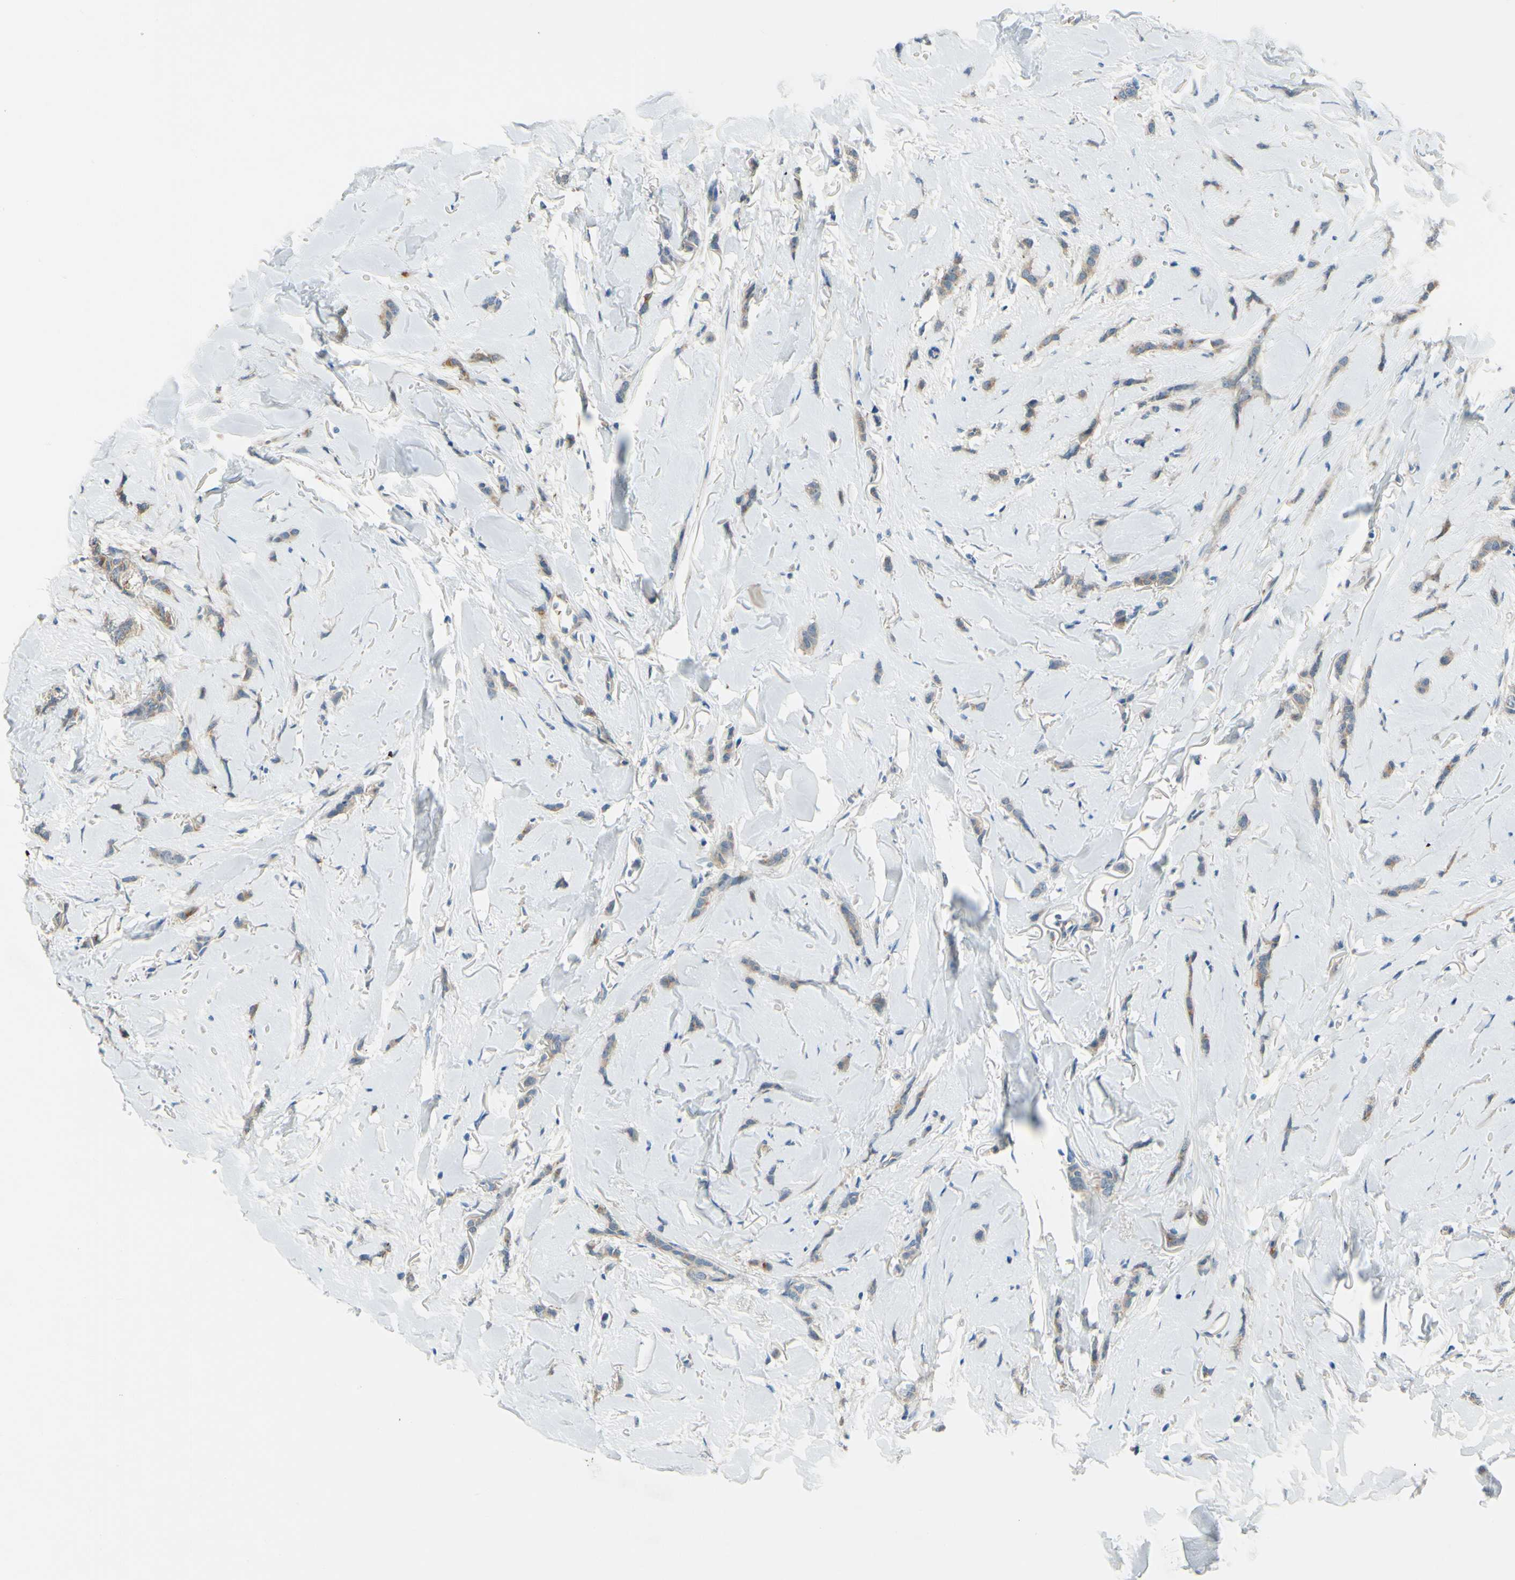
{"staining": {"intensity": "weak", "quantity": ">75%", "location": "cytoplasmic/membranous"}, "tissue": "breast cancer", "cell_type": "Tumor cells", "image_type": "cancer", "snomed": [{"axis": "morphology", "description": "Lobular carcinoma"}, {"axis": "topography", "description": "Skin"}, {"axis": "topography", "description": "Breast"}], "caption": "A histopathology image of human breast cancer stained for a protein demonstrates weak cytoplasmic/membranous brown staining in tumor cells.", "gene": "ARHGAP1", "patient": {"sex": "female", "age": 46}}